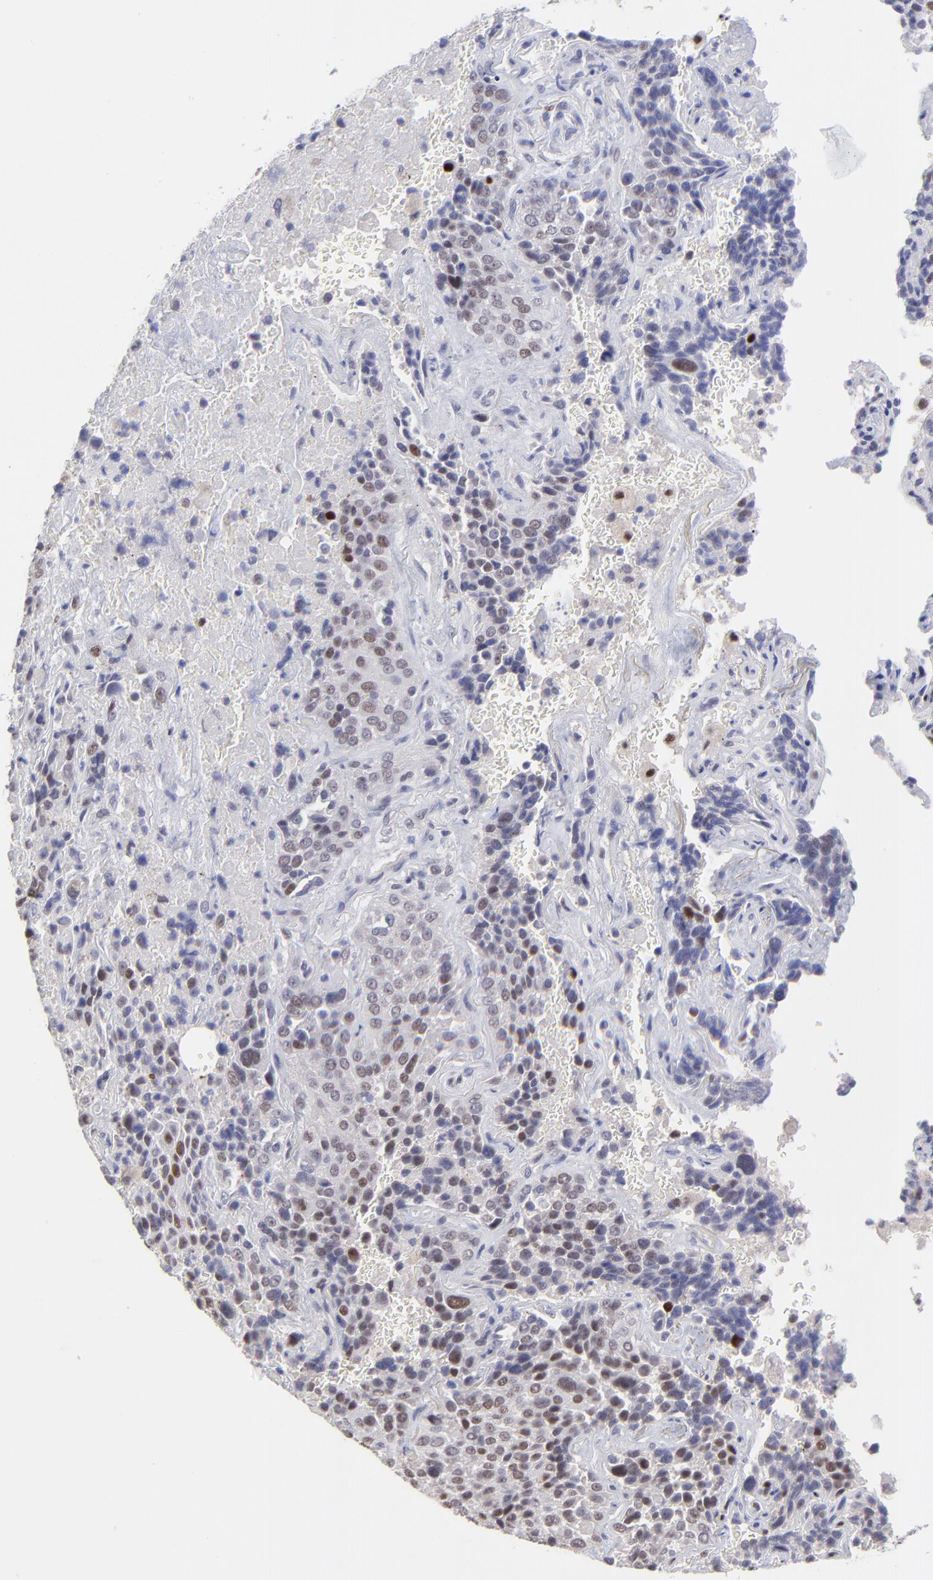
{"staining": {"intensity": "moderate", "quantity": "25%-75%", "location": "nuclear"}, "tissue": "lung cancer", "cell_type": "Tumor cells", "image_type": "cancer", "snomed": [{"axis": "morphology", "description": "Squamous cell carcinoma, NOS"}, {"axis": "topography", "description": "Lung"}], "caption": "Brown immunohistochemical staining in lung cancer (squamous cell carcinoma) displays moderate nuclear expression in about 25%-75% of tumor cells.", "gene": "KLF4", "patient": {"sex": "male", "age": 54}}